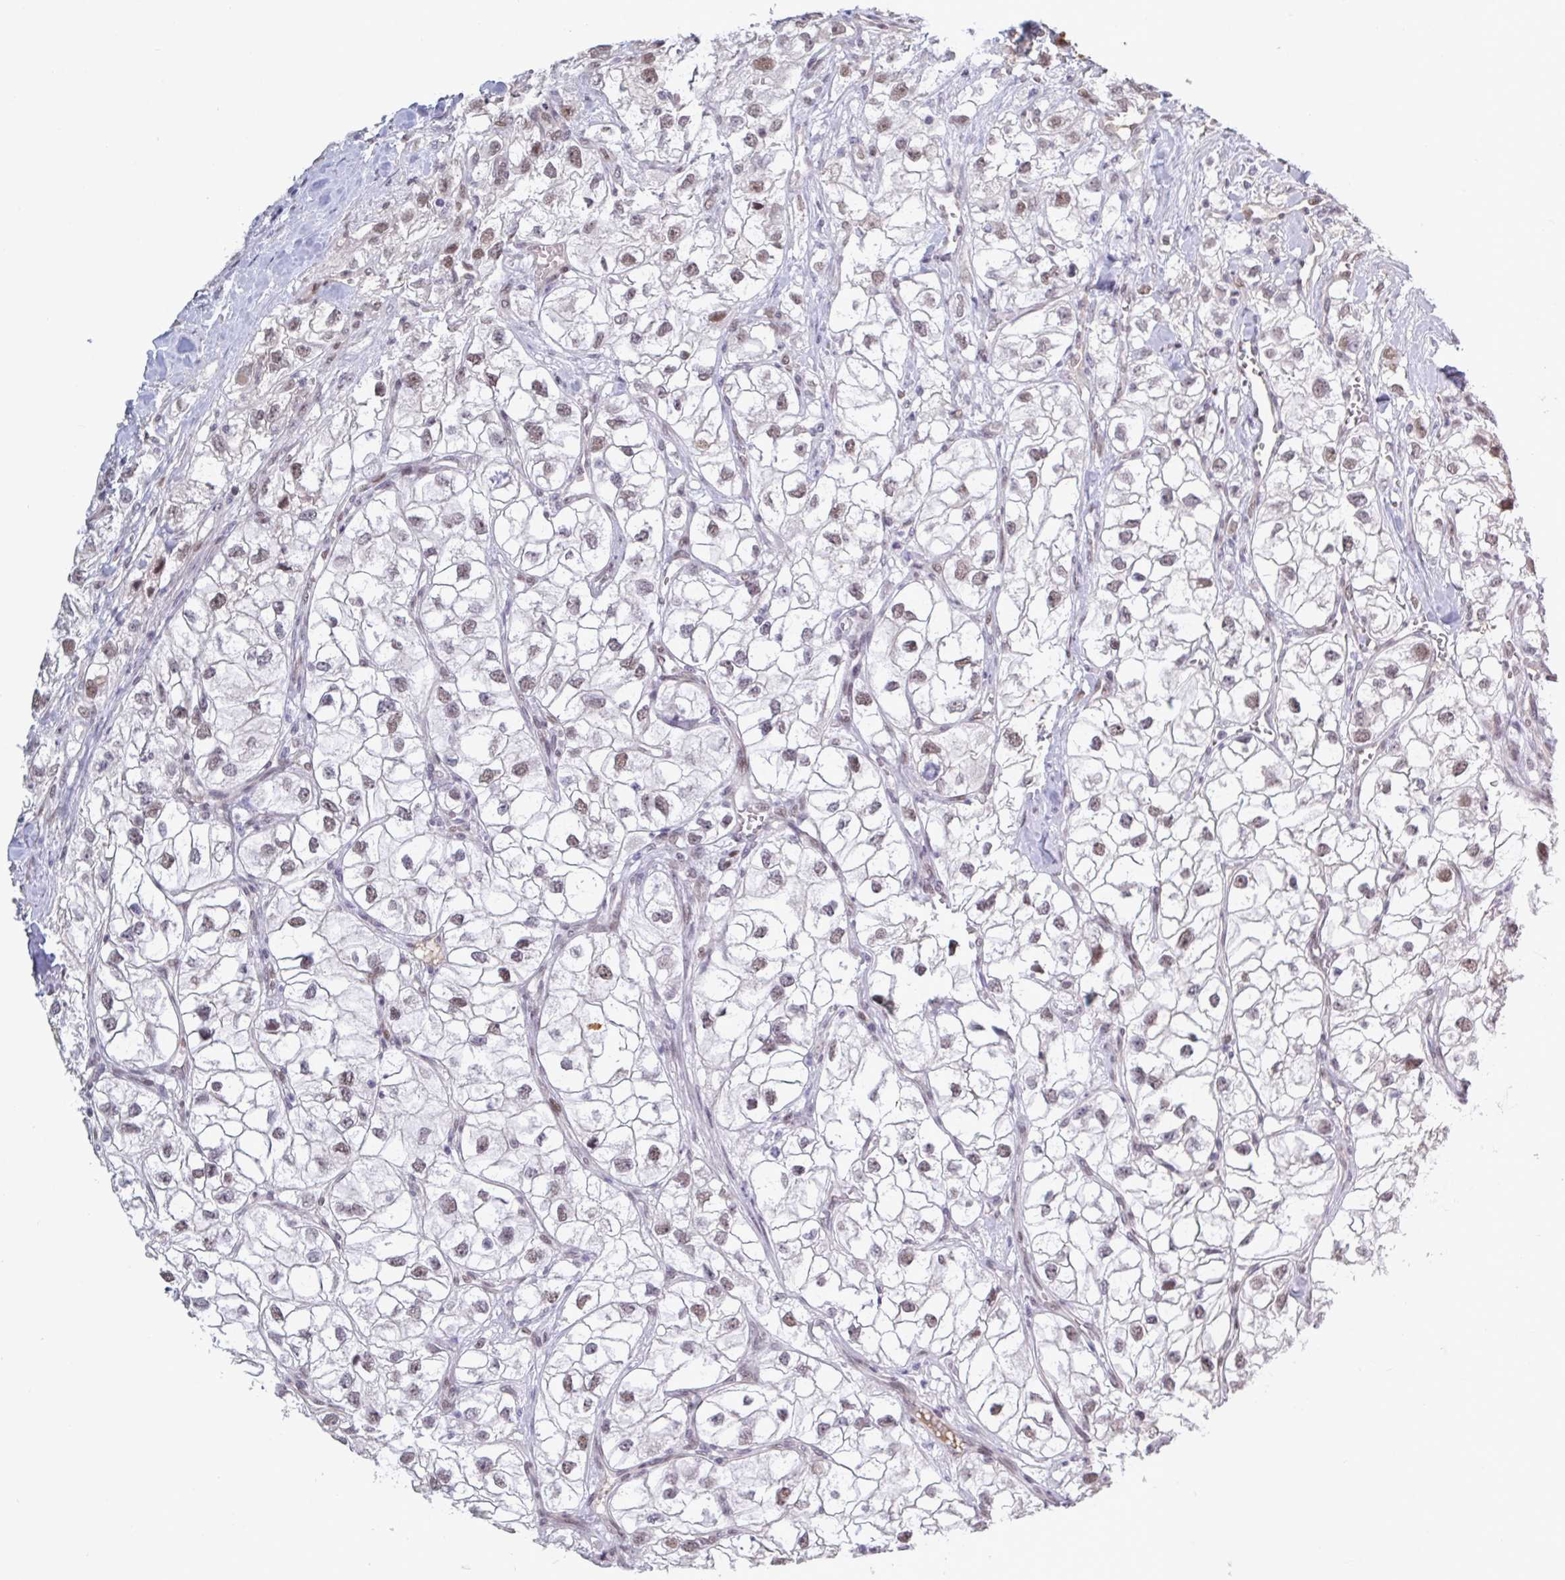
{"staining": {"intensity": "moderate", "quantity": ">75%", "location": "nuclear"}, "tissue": "renal cancer", "cell_type": "Tumor cells", "image_type": "cancer", "snomed": [{"axis": "morphology", "description": "Adenocarcinoma, NOS"}, {"axis": "topography", "description": "Kidney"}], "caption": "Renal adenocarcinoma tissue exhibits moderate nuclear staining in about >75% of tumor cells", "gene": "BCL7B", "patient": {"sex": "male", "age": 59}}